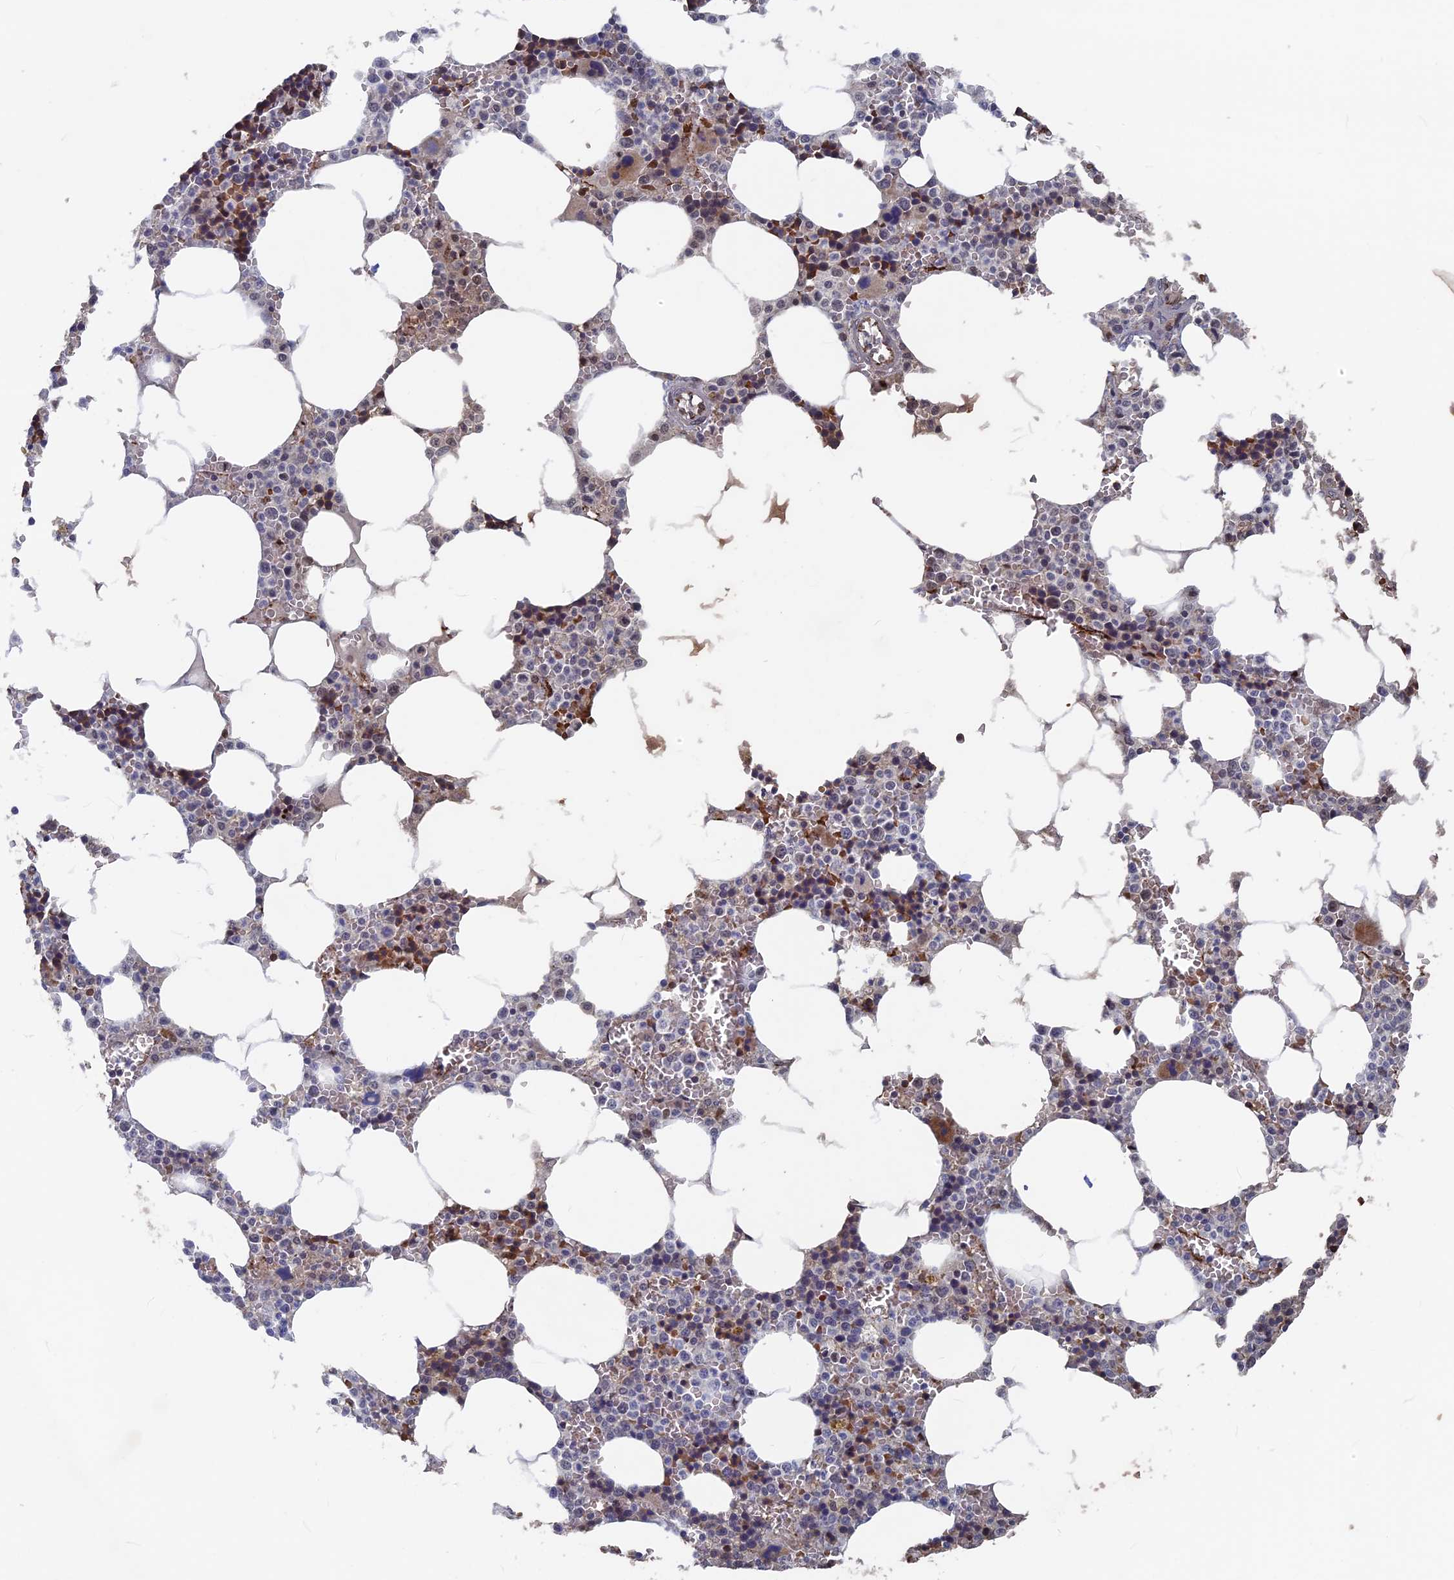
{"staining": {"intensity": "moderate", "quantity": "<25%", "location": "cytoplasmic/membranous"}, "tissue": "bone marrow", "cell_type": "Hematopoietic cells", "image_type": "normal", "snomed": [{"axis": "morphology", "description": "Normal tissue, NOS"}, {"axis": "topography", "description": "Bone marrow"}], "caption": "A high-resolution image shows immunohistochemistry (IHC) staining of normal bone marrow, which exhibits moderate cytoplasmic/membranous staining in about <25% of hematopoietic cells.", "gene": "SH3D21", "patient": {"sex": "male", "age": 70}}